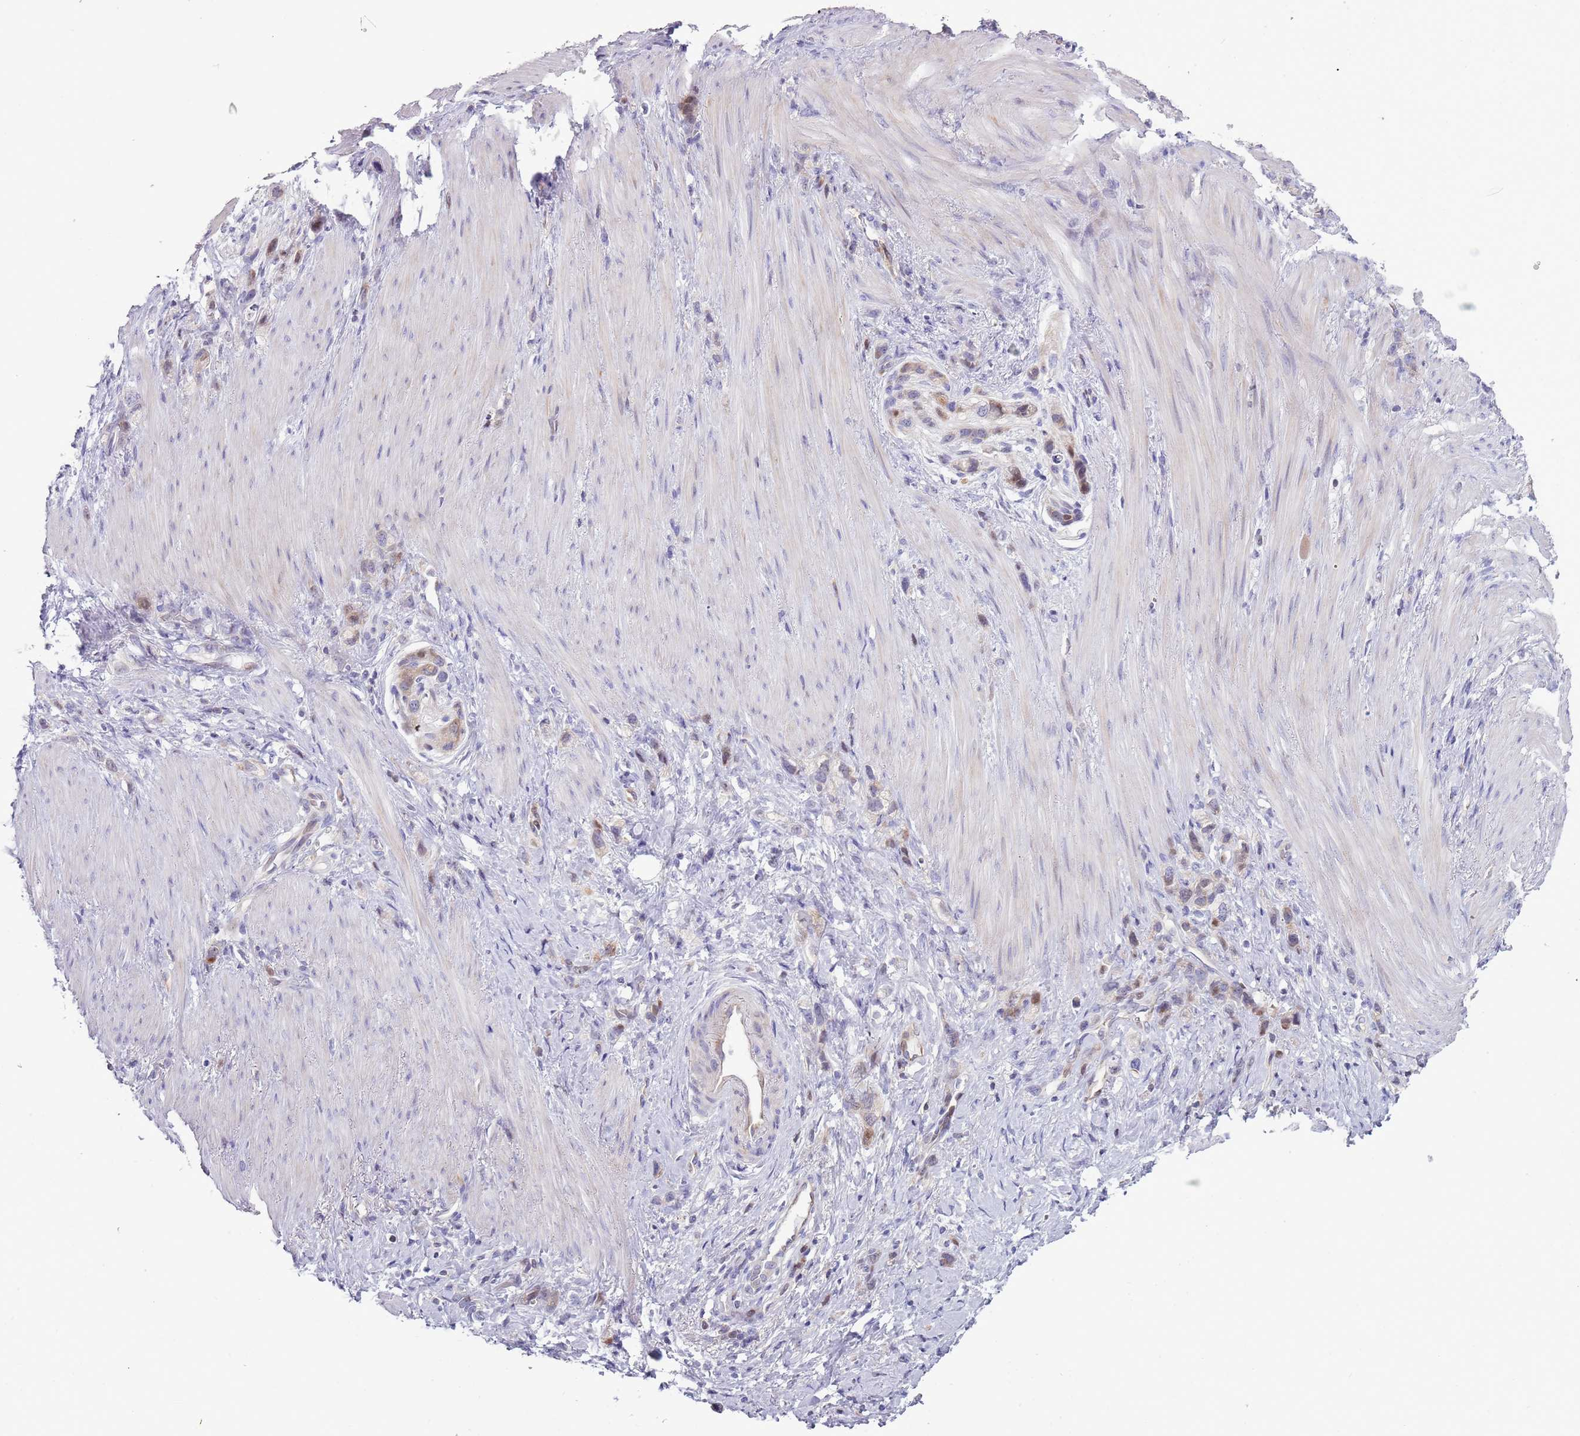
{"staining": {"intensity": "weak", "quantity": "<25%", "location": "cytoplasmic/membranous"}, "tissue": "stomach cancer", "cell_type": "Tumor cells", "image_type": "cancer", "snomed": [{"axis": "morphology", "description": "Adenocarcinoma, NOS"}, {"axis": "topography", "description": "Stomach"}], "caption": "Immunohistochemical staining of human stomach cancer exhibits no significant expression in tumor cells.", "gene": "NBPF6", "patient": {"sex": "female", "age": 65}}